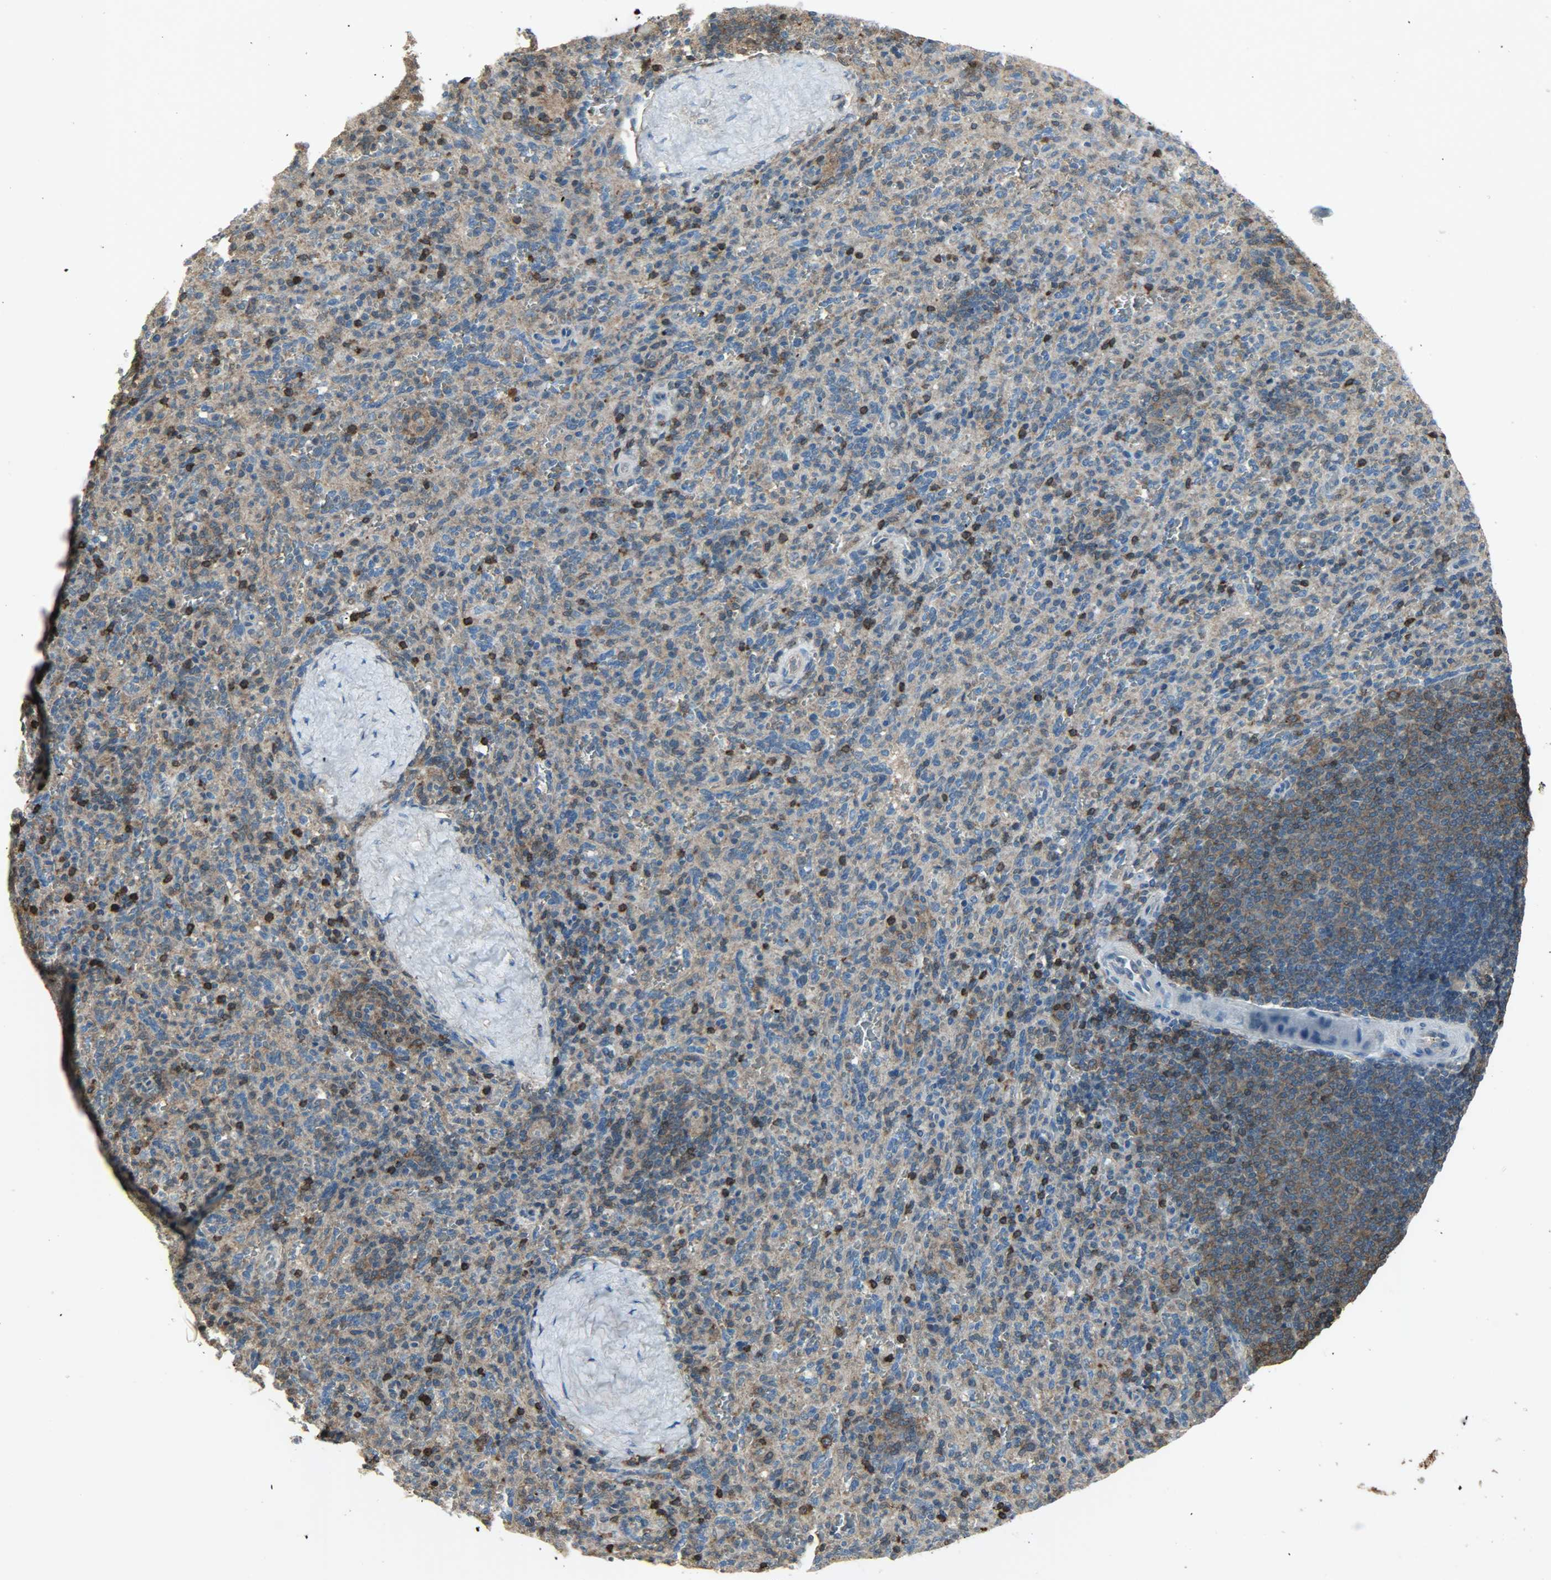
{"staining": {"intensity": "weak", "quantity": ">75%", "location": "cytoplasmic/membranous"}, "tissue": "spleen", "cell_type": "Cells in red pulp", "image_type": "normal", "snomed": [{"axis": "morphology", "description": "Normal tissue, NOS"}, {"axis": "topography", "description": "Spleen"}], "caption": "Spleen stained with a brown dye demonstrates weak cytoplasmic/membranous positive positivity in about >75% of cells in red pulp.", "gene": "LDHB", "patient": {"sex": "male", "age": 36}}